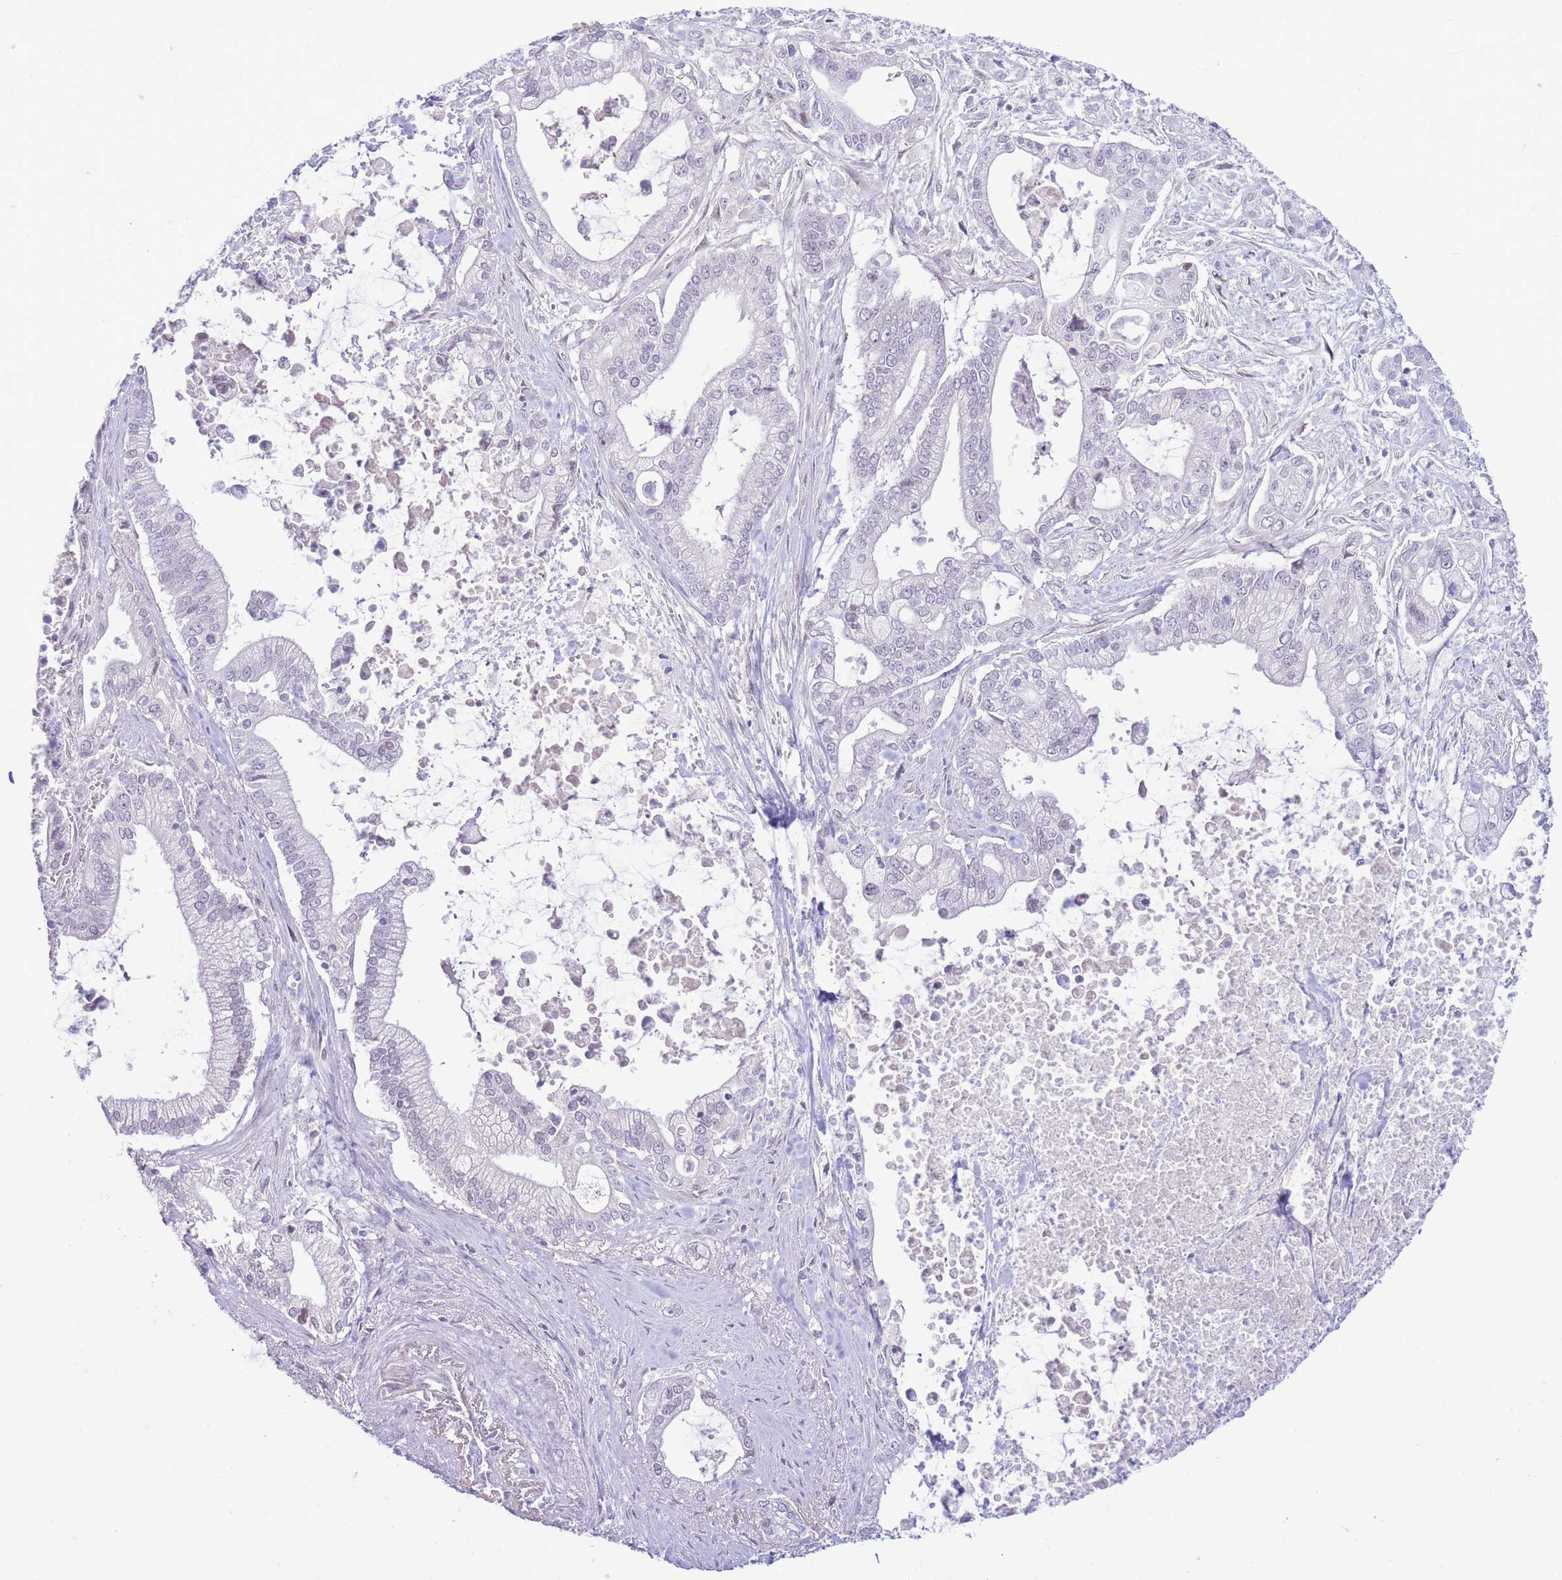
{"staining": {"intensity": "negative", "quantity": "none", "location": "none"}, "tissue": "pancreatic cancer", "cell_type": "Tumor cells", "image_type": "cancer", "snomed": [{"axis": "morphology", "description": "Adenocarcinoma, NOS"}, {"axis": "topography", "description": "Pancreas"}], "caption": "Adenocarcinoma (pancreatic) was stained to show a protein in brown. There is no significant positivity in tumor cells.", "gene": "FBXO46", "patient": {"sex": "male", "age": 69}}